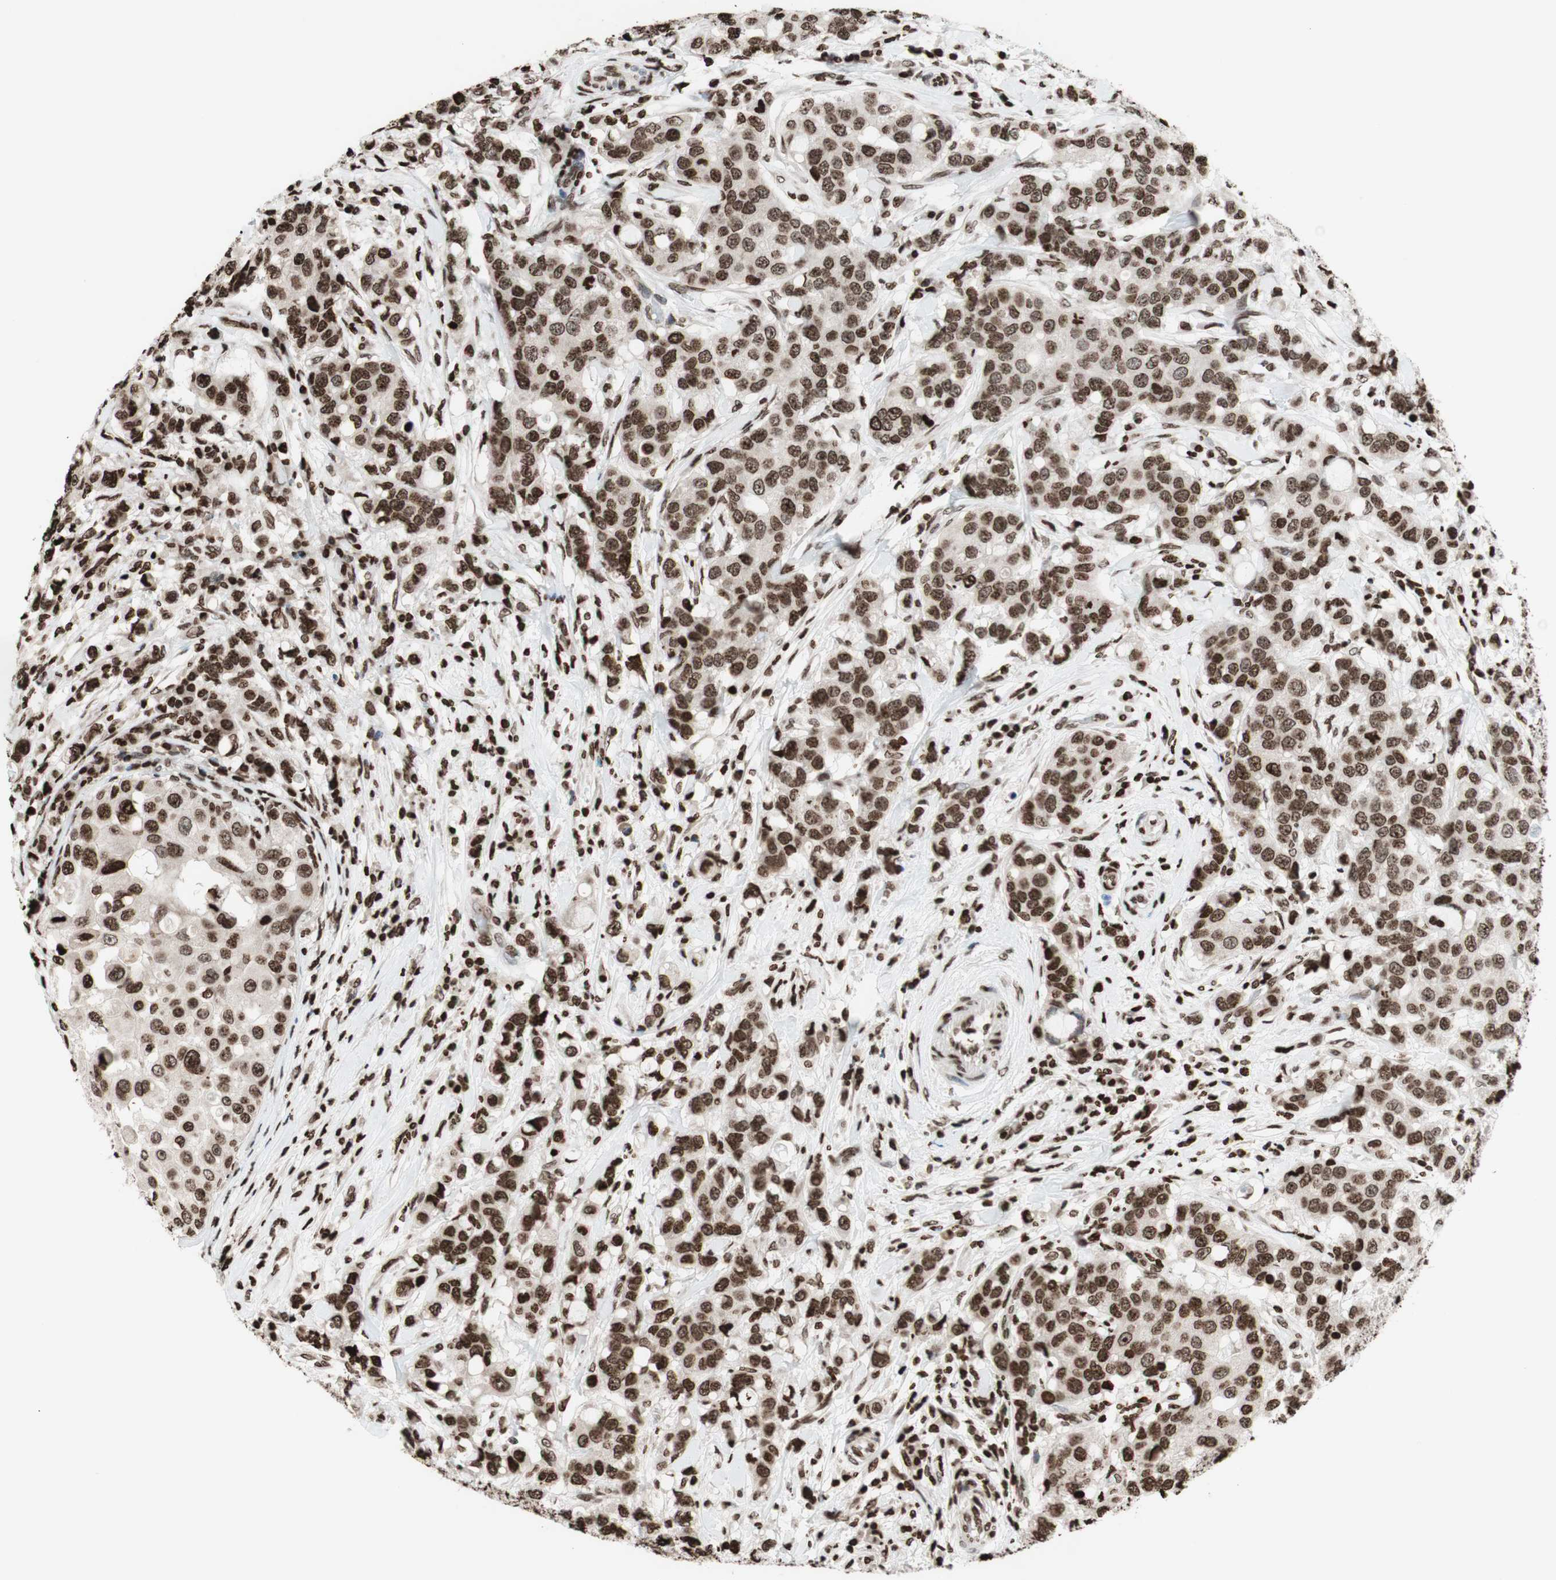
{"staining": {"intensity": "moderate", "quantity": ">75%", "location": "nuclear"}, "tissue": "breast cancer", "cell_type": "Tumor cells", "image_type": "cancer", "snomed": [{"axis": "morphology", "description": "Duct carcinoma"}, {"axis": "topography", "description": "Breast"}], "caption": "Immunohistochemical staining of breast cancer (intraductal carcinoma) shows moderate nuclear protein staining in approximately >75% of tumor cells.", "gene": "NCOA3", "patient": {"sex": "female", "age": 27}}